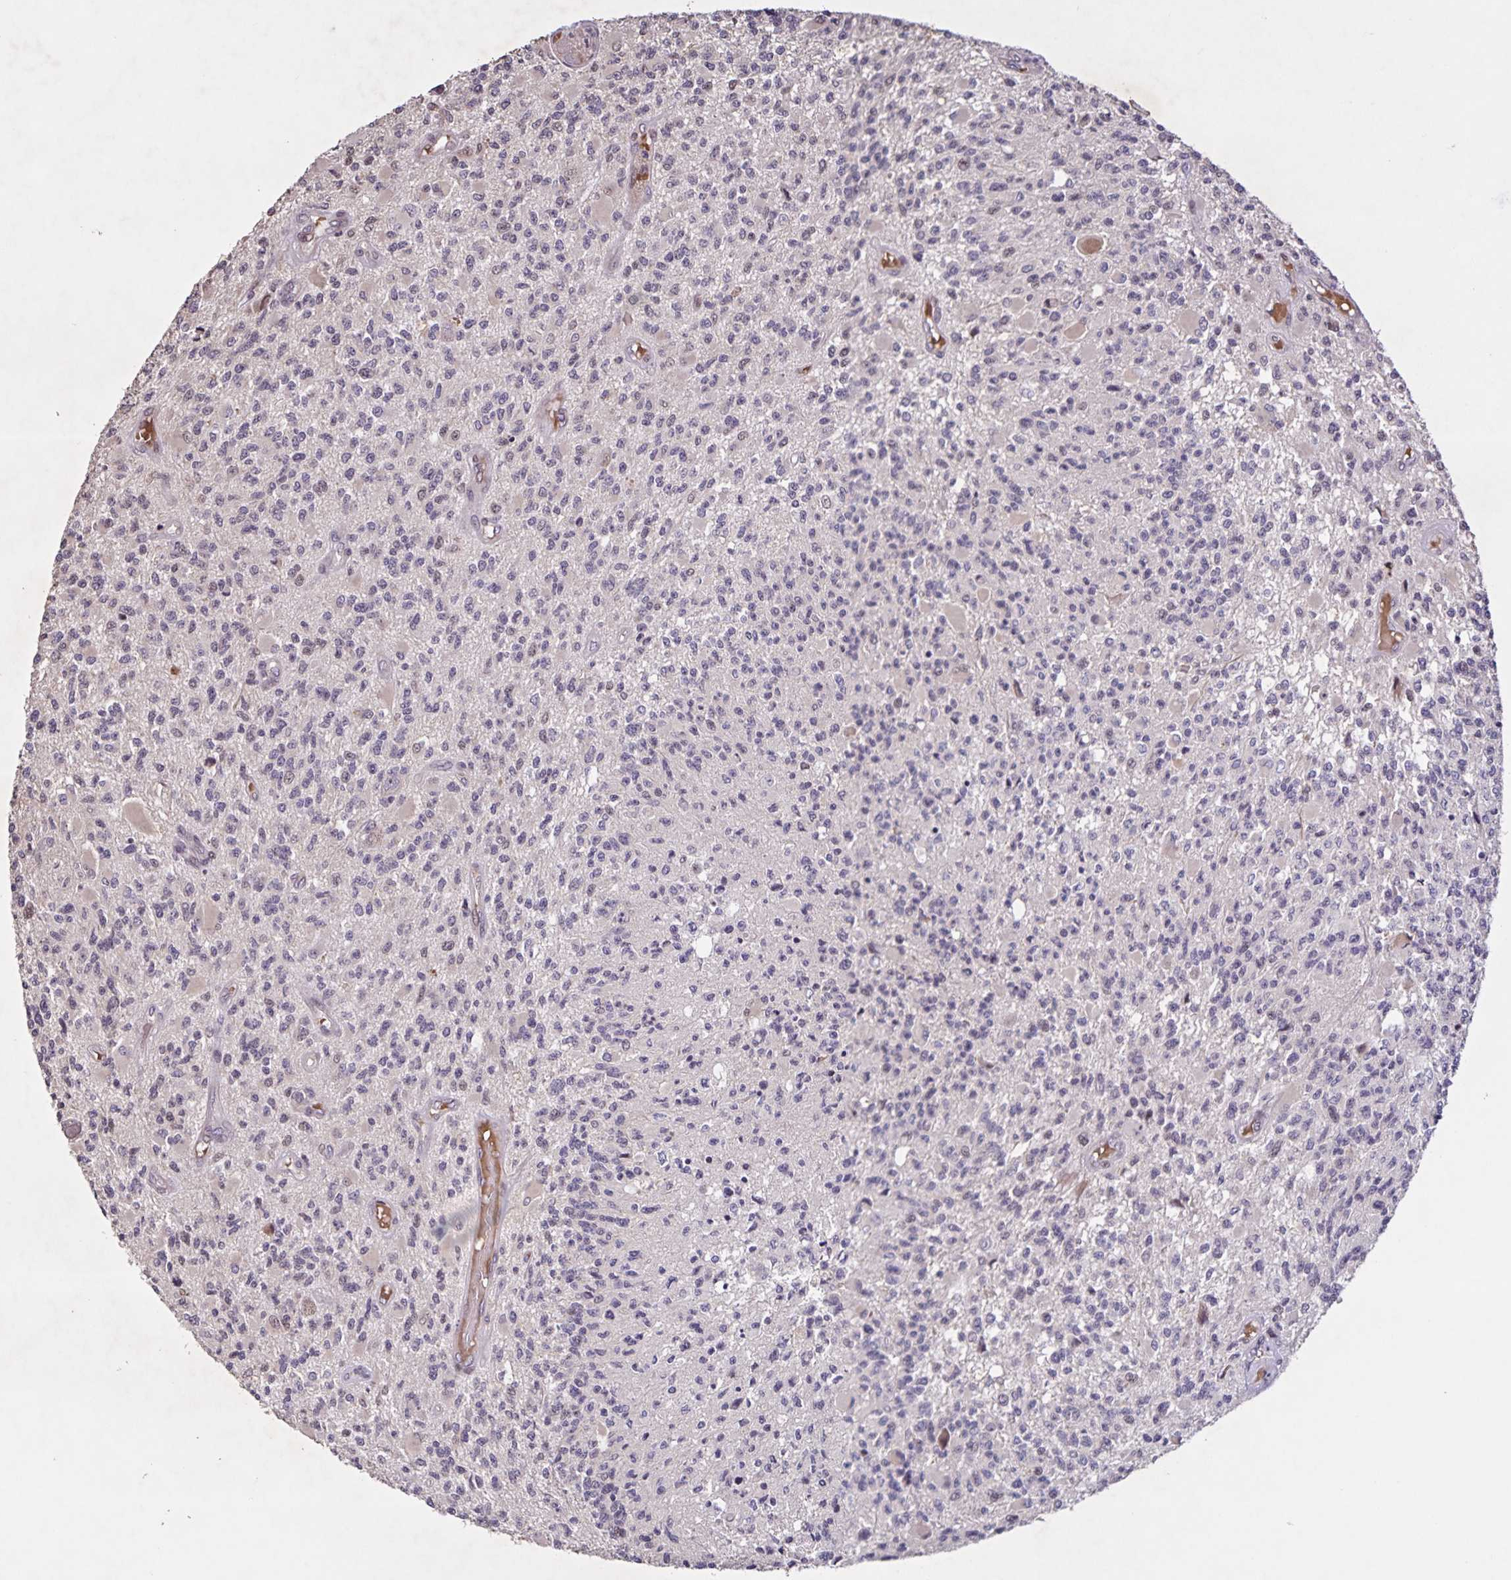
{"staining": {"intensity": "negative", "quantity": "none", "location": "none"}, "tissue": "glioma", "cell_type": "Tumor cells", "image_type": "cancer", "snomed": [{"axis": "morphology", "description": "Glioma, malignant, High grade"}, {"axis": "topography", "description": "Brain"}], "caption": "There is no significant staining in tumor cells of malignant glioma (high-grade).", "gene": "GDF2", "patient": {"sex": "female", "age": 63}}